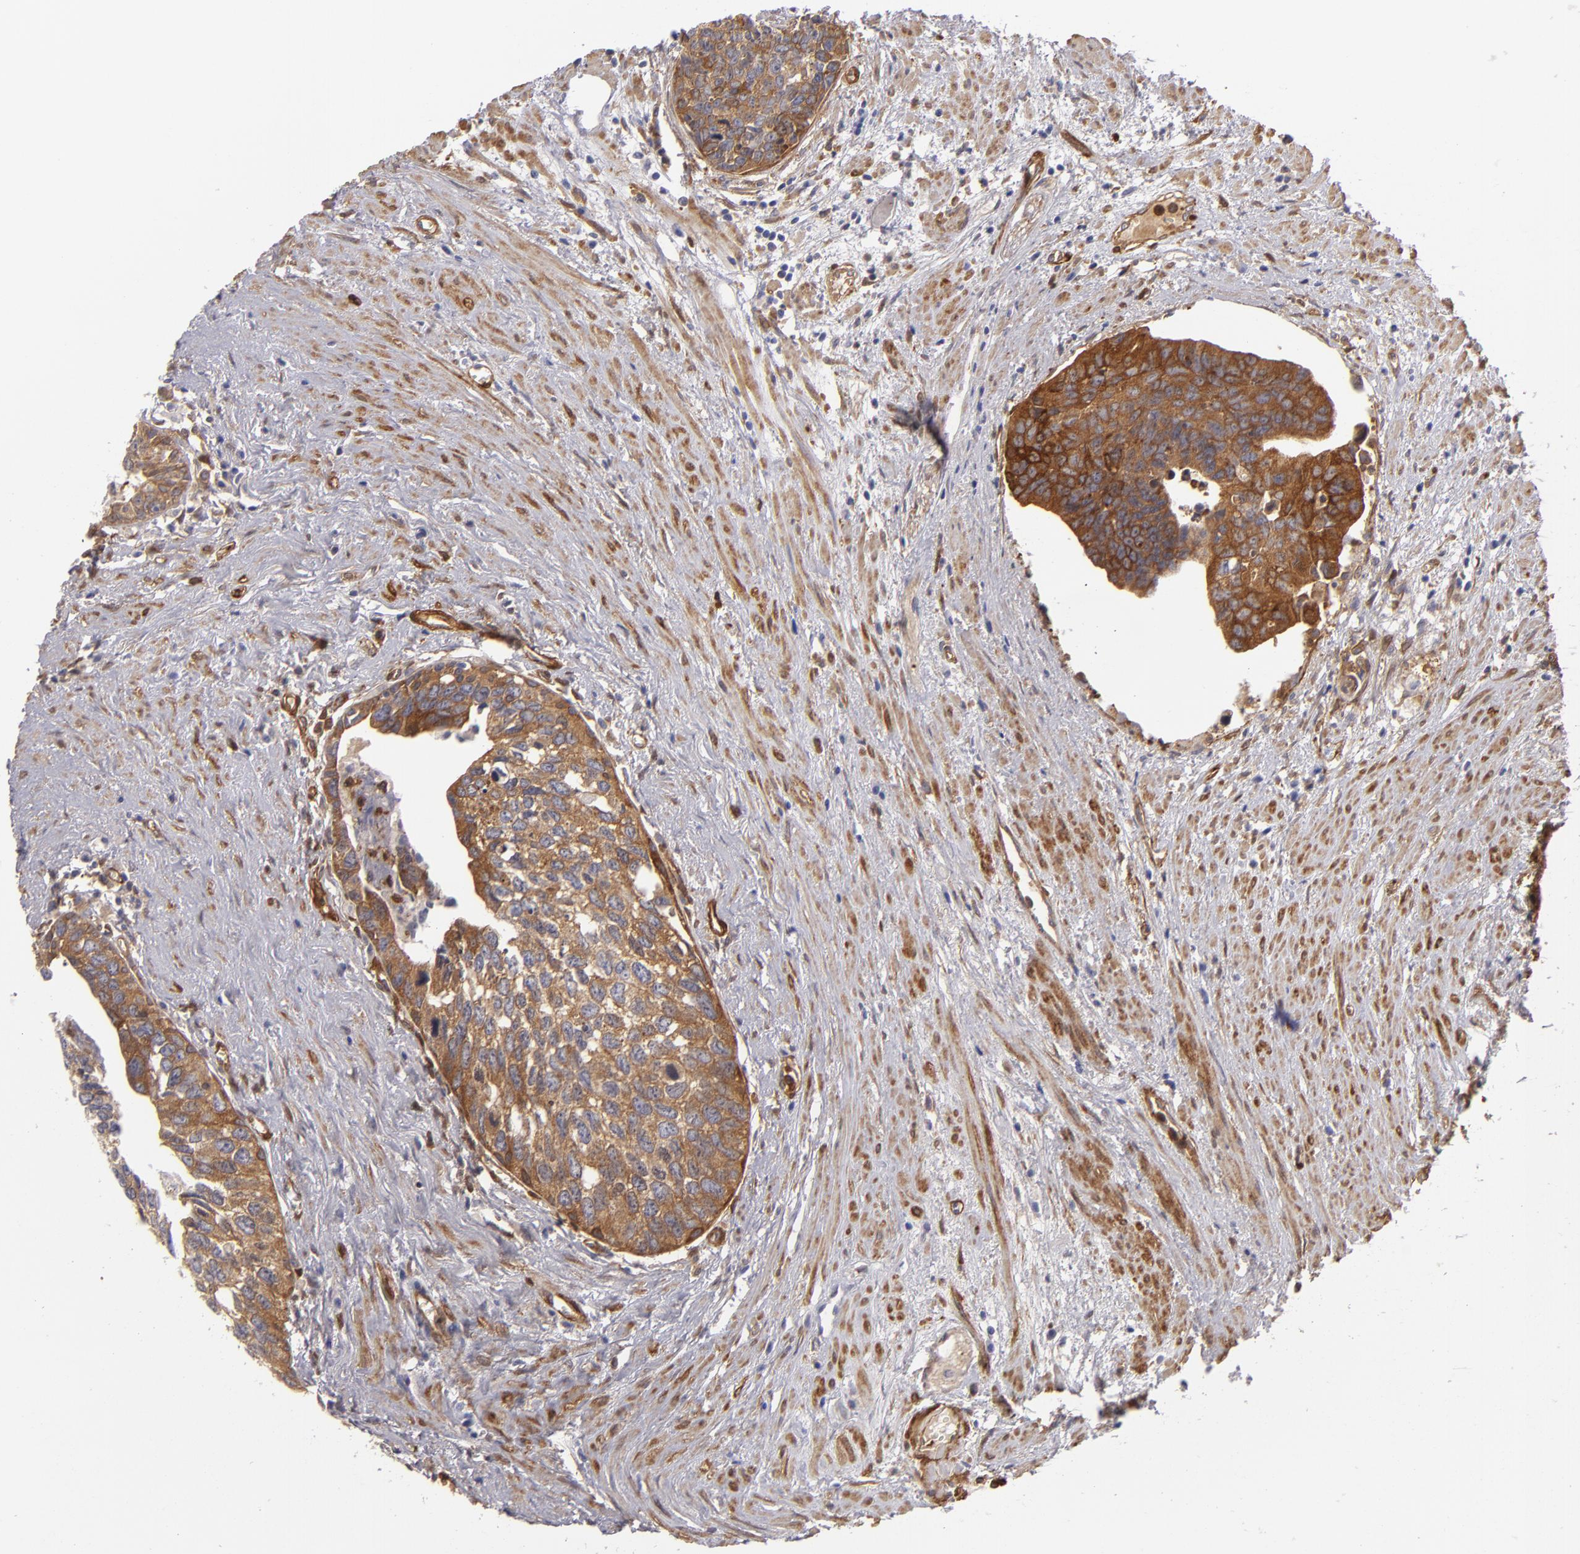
{"staining": {"intensity": "moderate", "quantity": ">75%", "location": "cytoplasmic/membranous"}, "tissue": "urothelial cancer", "cell_type": "Tumor cells", "image_type": "cancer", "snomed": [{"axis": "morphology", "description": "Urothelial carcinoma, High grade"}, {"axis": "topography", "description": "Urinary bladder"}], "caption": "Moderate cytoplasmic/membranous staining for a protein is seen in approximately >75% of tumor cells of urothelial cancer using immunohistochemistry.", "gene": "VCL", "patient": {"sex": "male", "age": 81}}